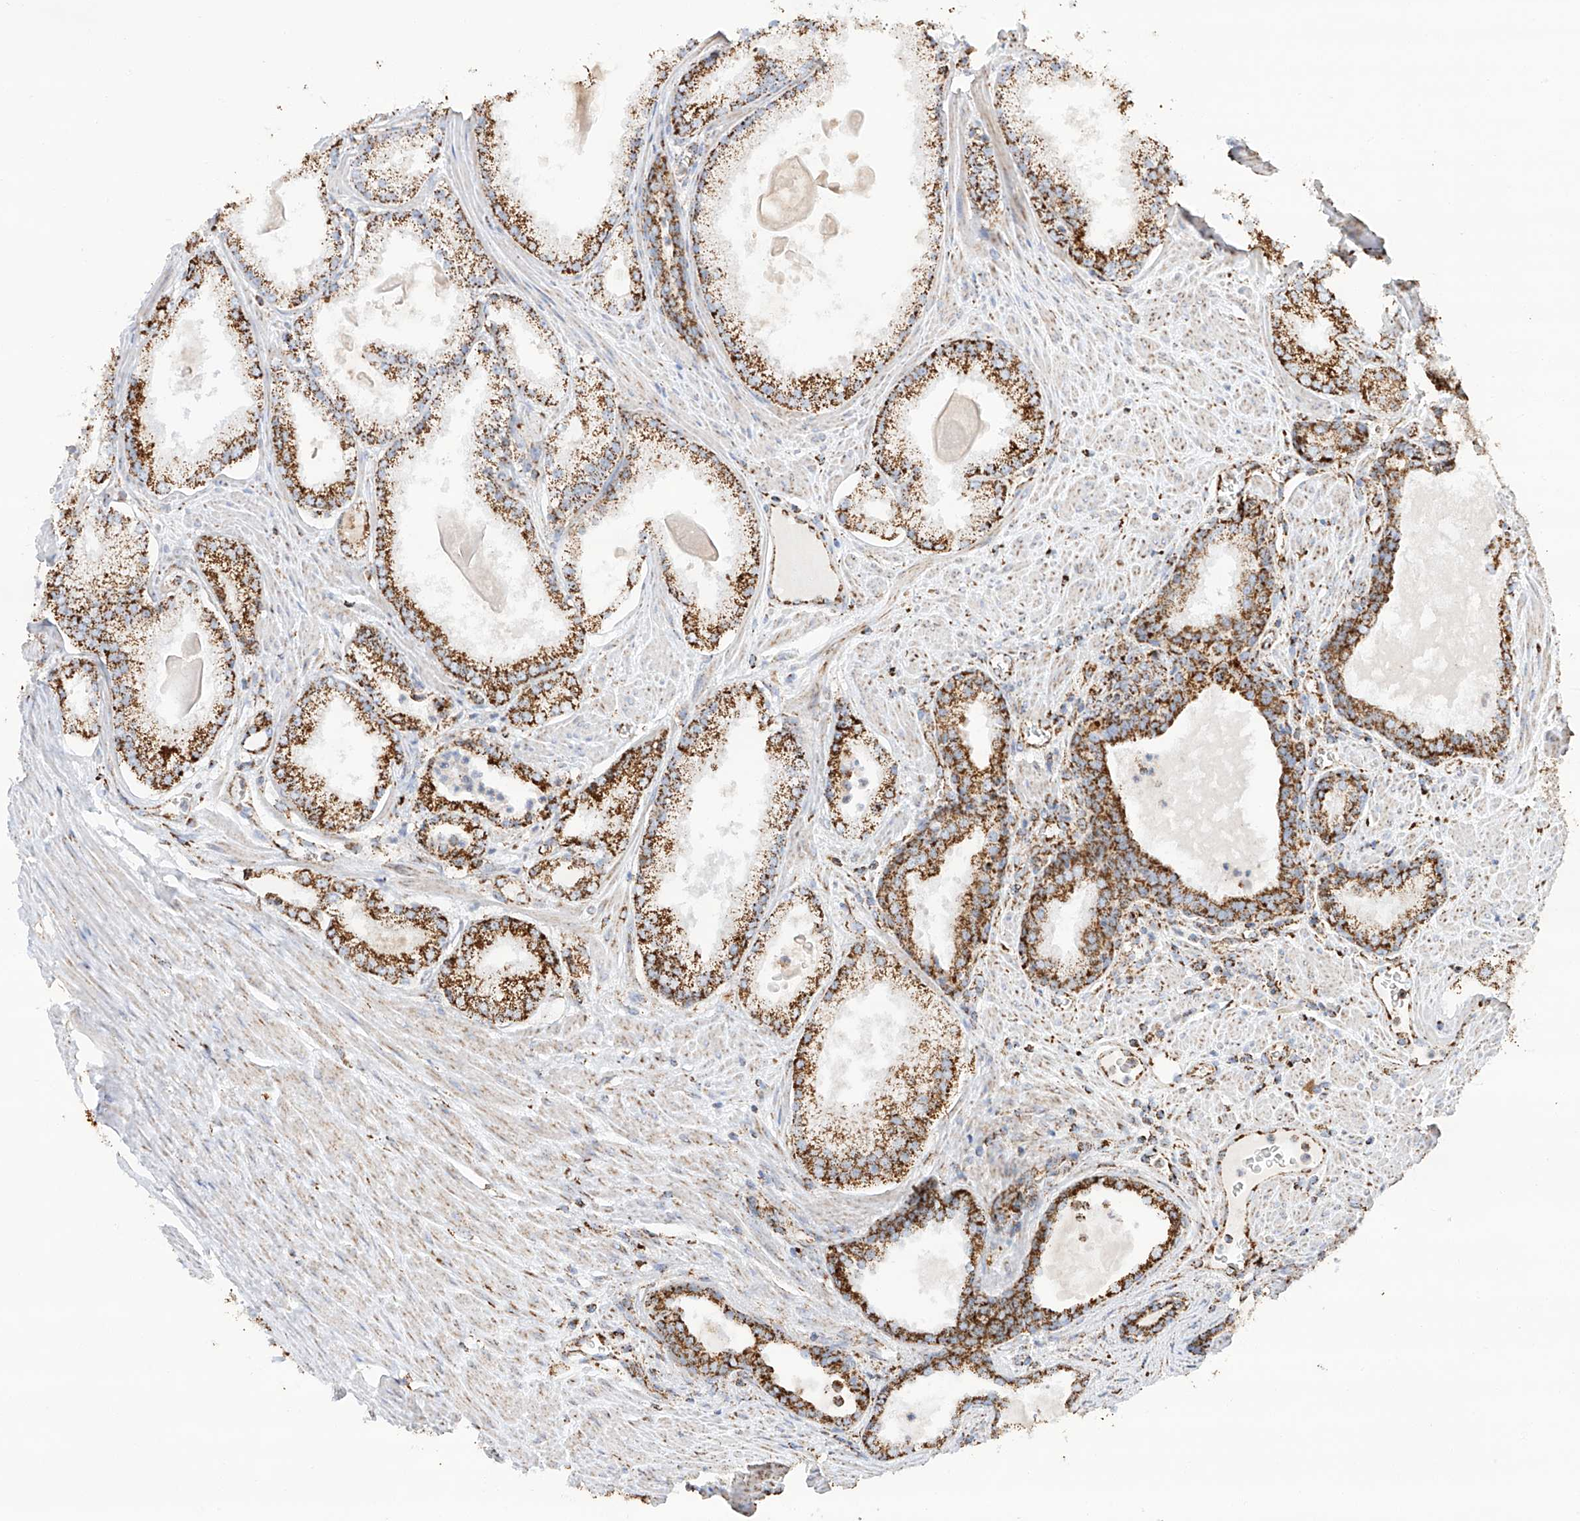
{"staining": {"intensity": "strong", "quantity": ">75%", "location": "cytoplasmic/membranous"}, "tissue": "prostate cancer", "cell_type": "Tumor cells", "image_type": "cancer", "snomed": [{"axis": "morphology", "description": "Adenocarcinoma, Low grade"}, {"axis": "topography", "description": "Prostate"}], "caption": "Adenocarcinoma (low-grade) (prostate) was stained to show a protein in brown. There is high levels of strong cytoplasmic/membranous staining in about >75% of tumor cells.", "gene": "TTC27", "patient": {"sex": "male", "age": 54}}